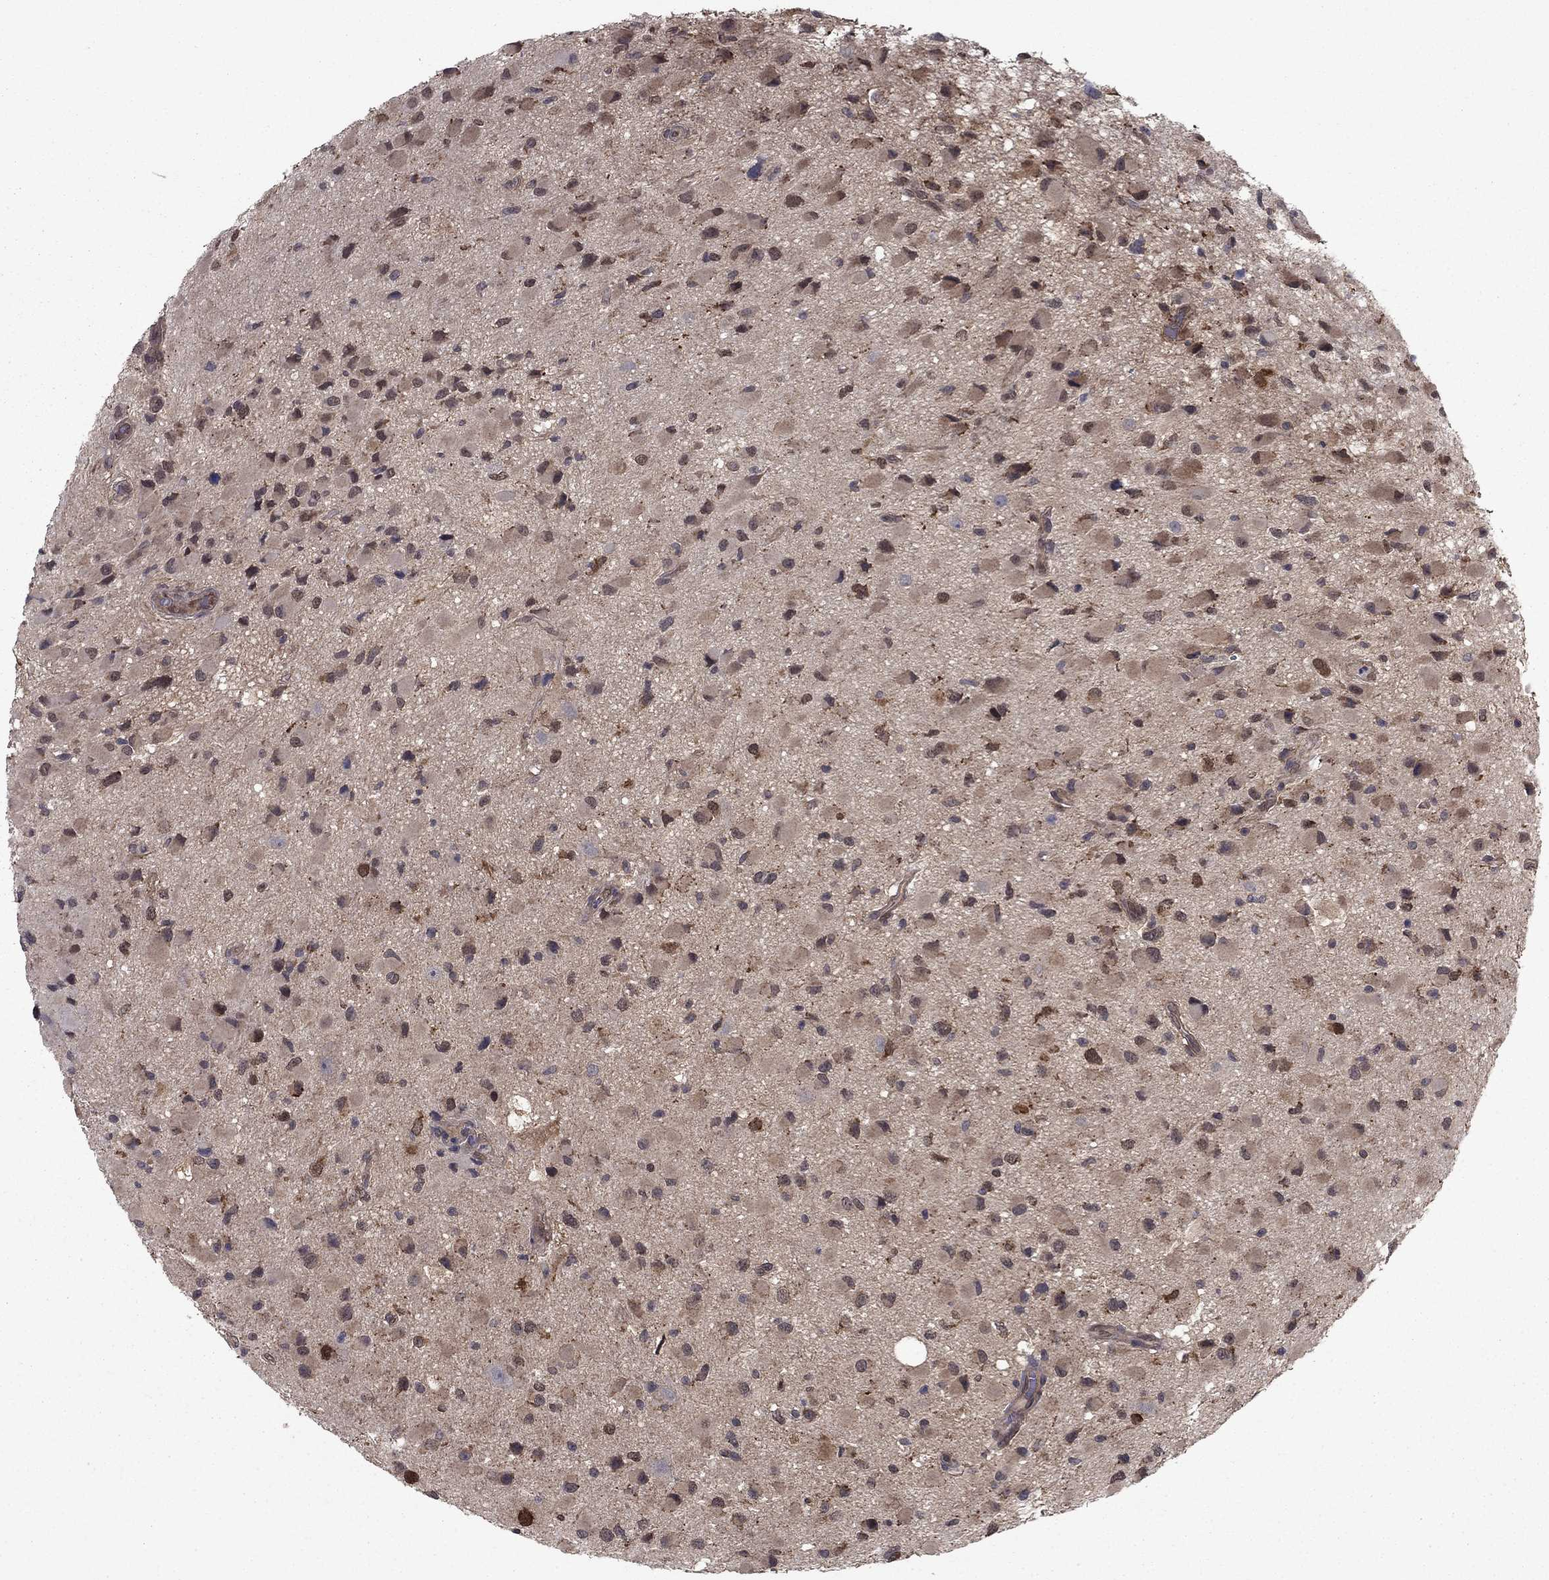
{"staining": {"intensity": "strong", "quantity": "<25%", "location": "nuclear"}, "tissue": "glioma", "cell_type": "Tumor cells", "image_type": "cancer", "snomed": [{"axis": "morphology", "description": "Glioma, malignant, Low grade"}, {"axis": "topography", "description": "Brain"}], "caption": "Malignant glioma (low-grade) was stained to show a protein in brown. There is medium levels of strong nuclear expression in about <25% of tumor cells.", "gene": "GRHPR", "patient": {"sex": "female", "age": 32}}